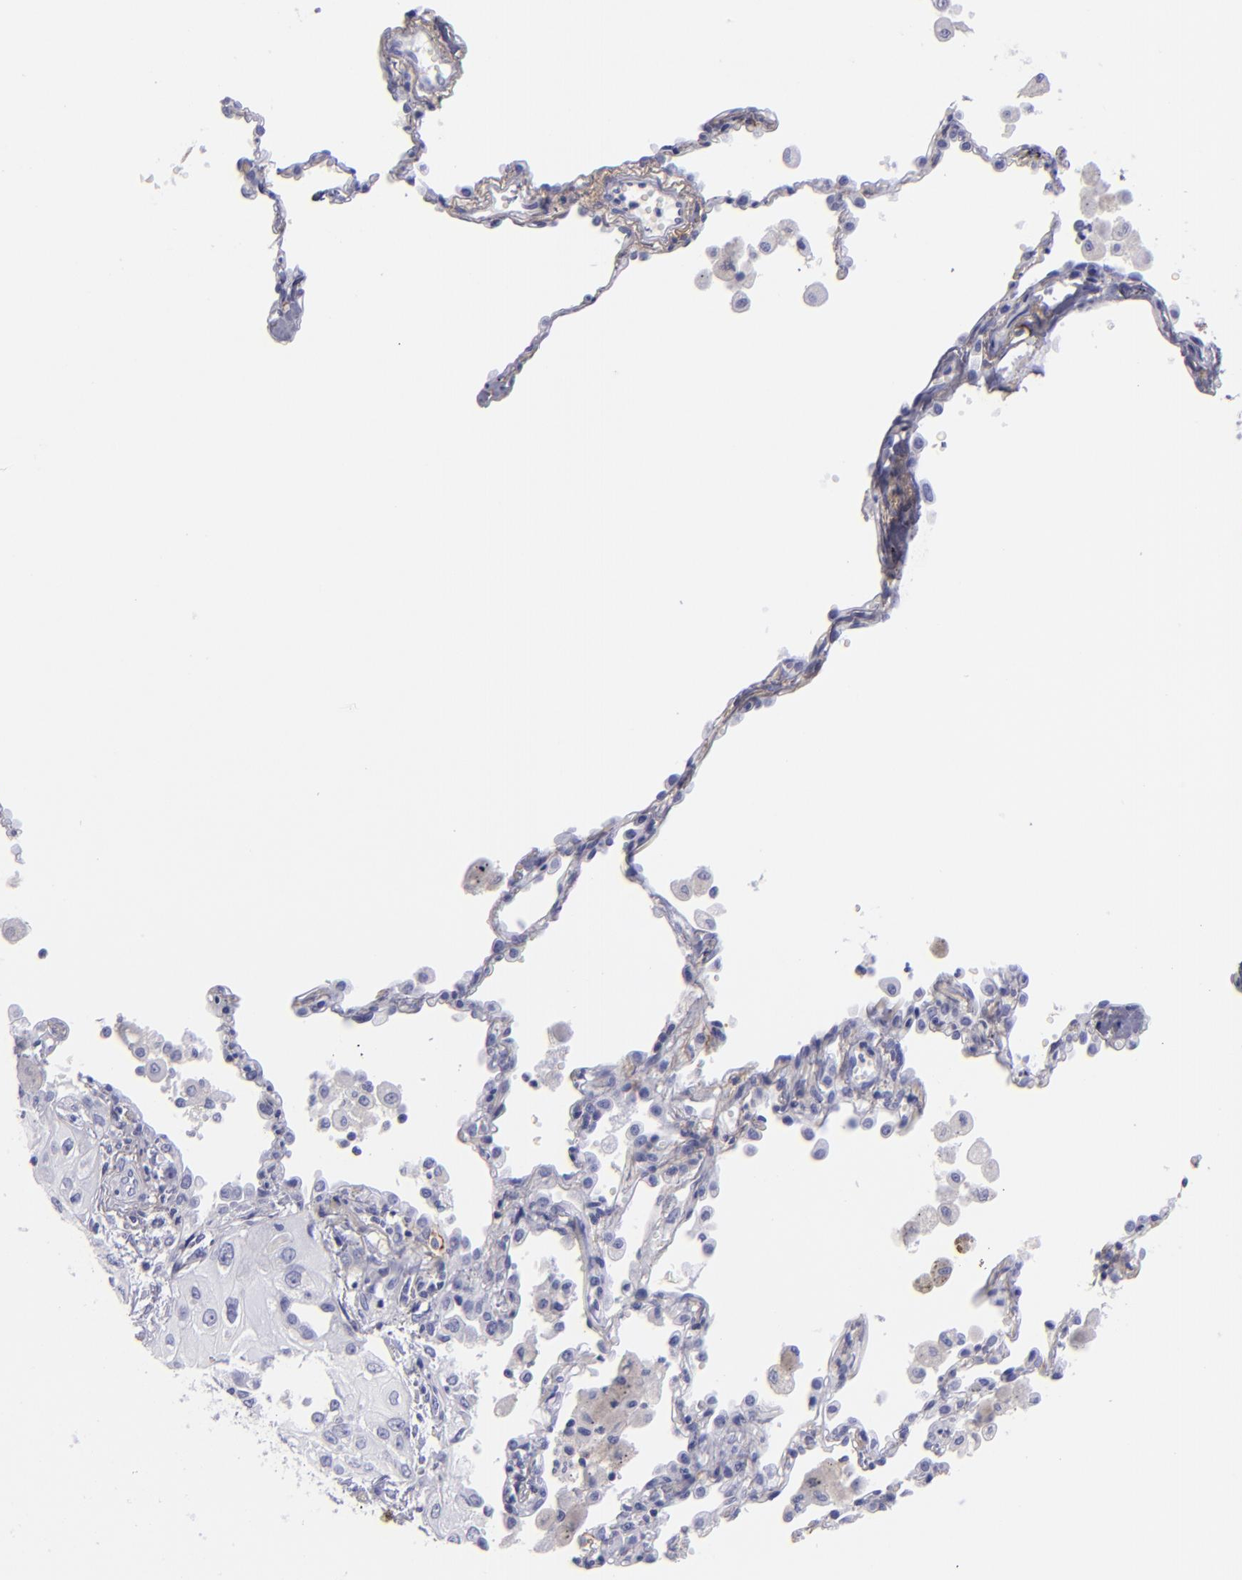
{"staining": {"intensity": "negative", "quantity": "none", "location": "none"}, "tissue": "lung cancer", "cell_type": "Tumor cells", "image_type": "cancer", "snomed": [{"axis": "morphology", "description": "Squamous cell carcinoma, NOS"}, {"axis": "topography", "description": "Lung"}], "caption": "The immunohistochemistry photomicrograph has no significant positivity in tumor cells of squamous cell carcinoma (lung) tissue.", "gene": "CD82", "patient": {"sex": "male", "age": 71}}